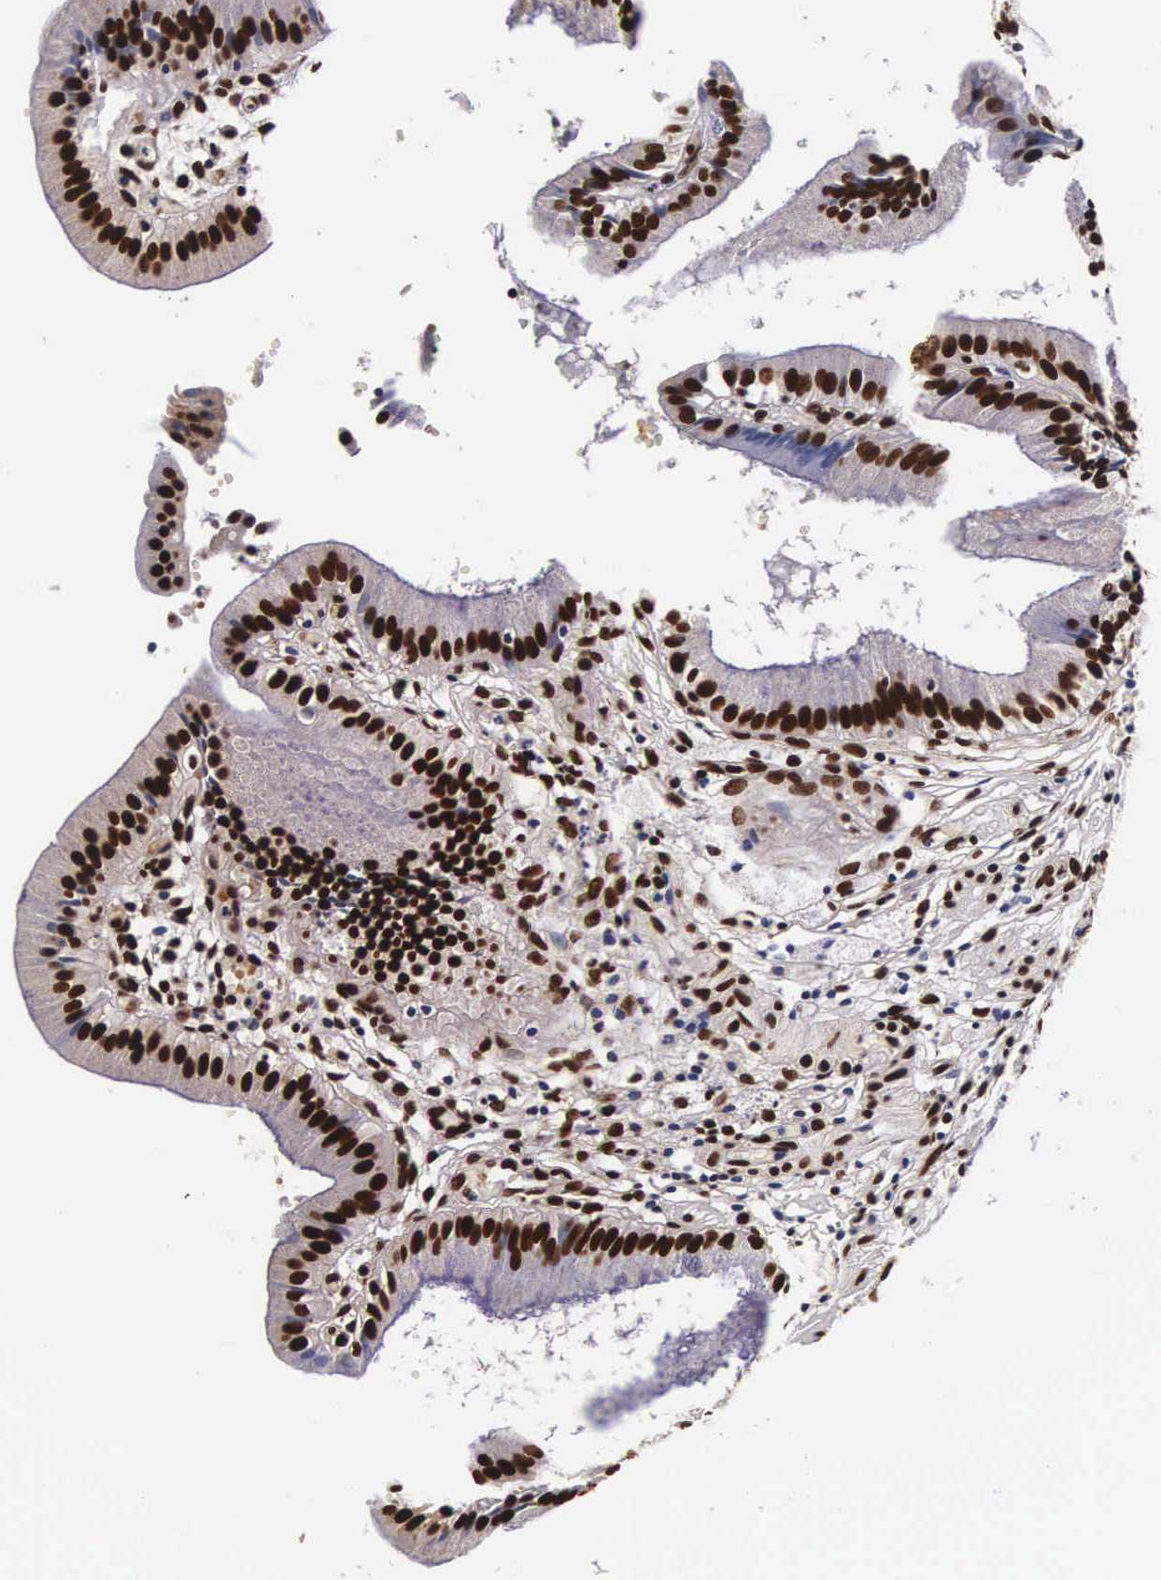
{"staining": {"intensity": "strong", "quantity": ">75%", "location": "nuclear"}, "tissue": "gallbladder", "cell_type": "Glandular cells", "image_type": "normal", "snomed": [{"axis": "morphology", "description": "Normal tissue, NOS"}, {"axis": "topography", "description": "Gallbladder"}], "caption": "Unremarkable gallbladder displays strong nuclear positivity in about >75% of glandular cells, visualized by immunohistochemistry. (brown staining indicates protein expression, while blue staining denotes nuclei).", "gene": "BCL2L2", "patient": {"sex": "male", "age": 28}}